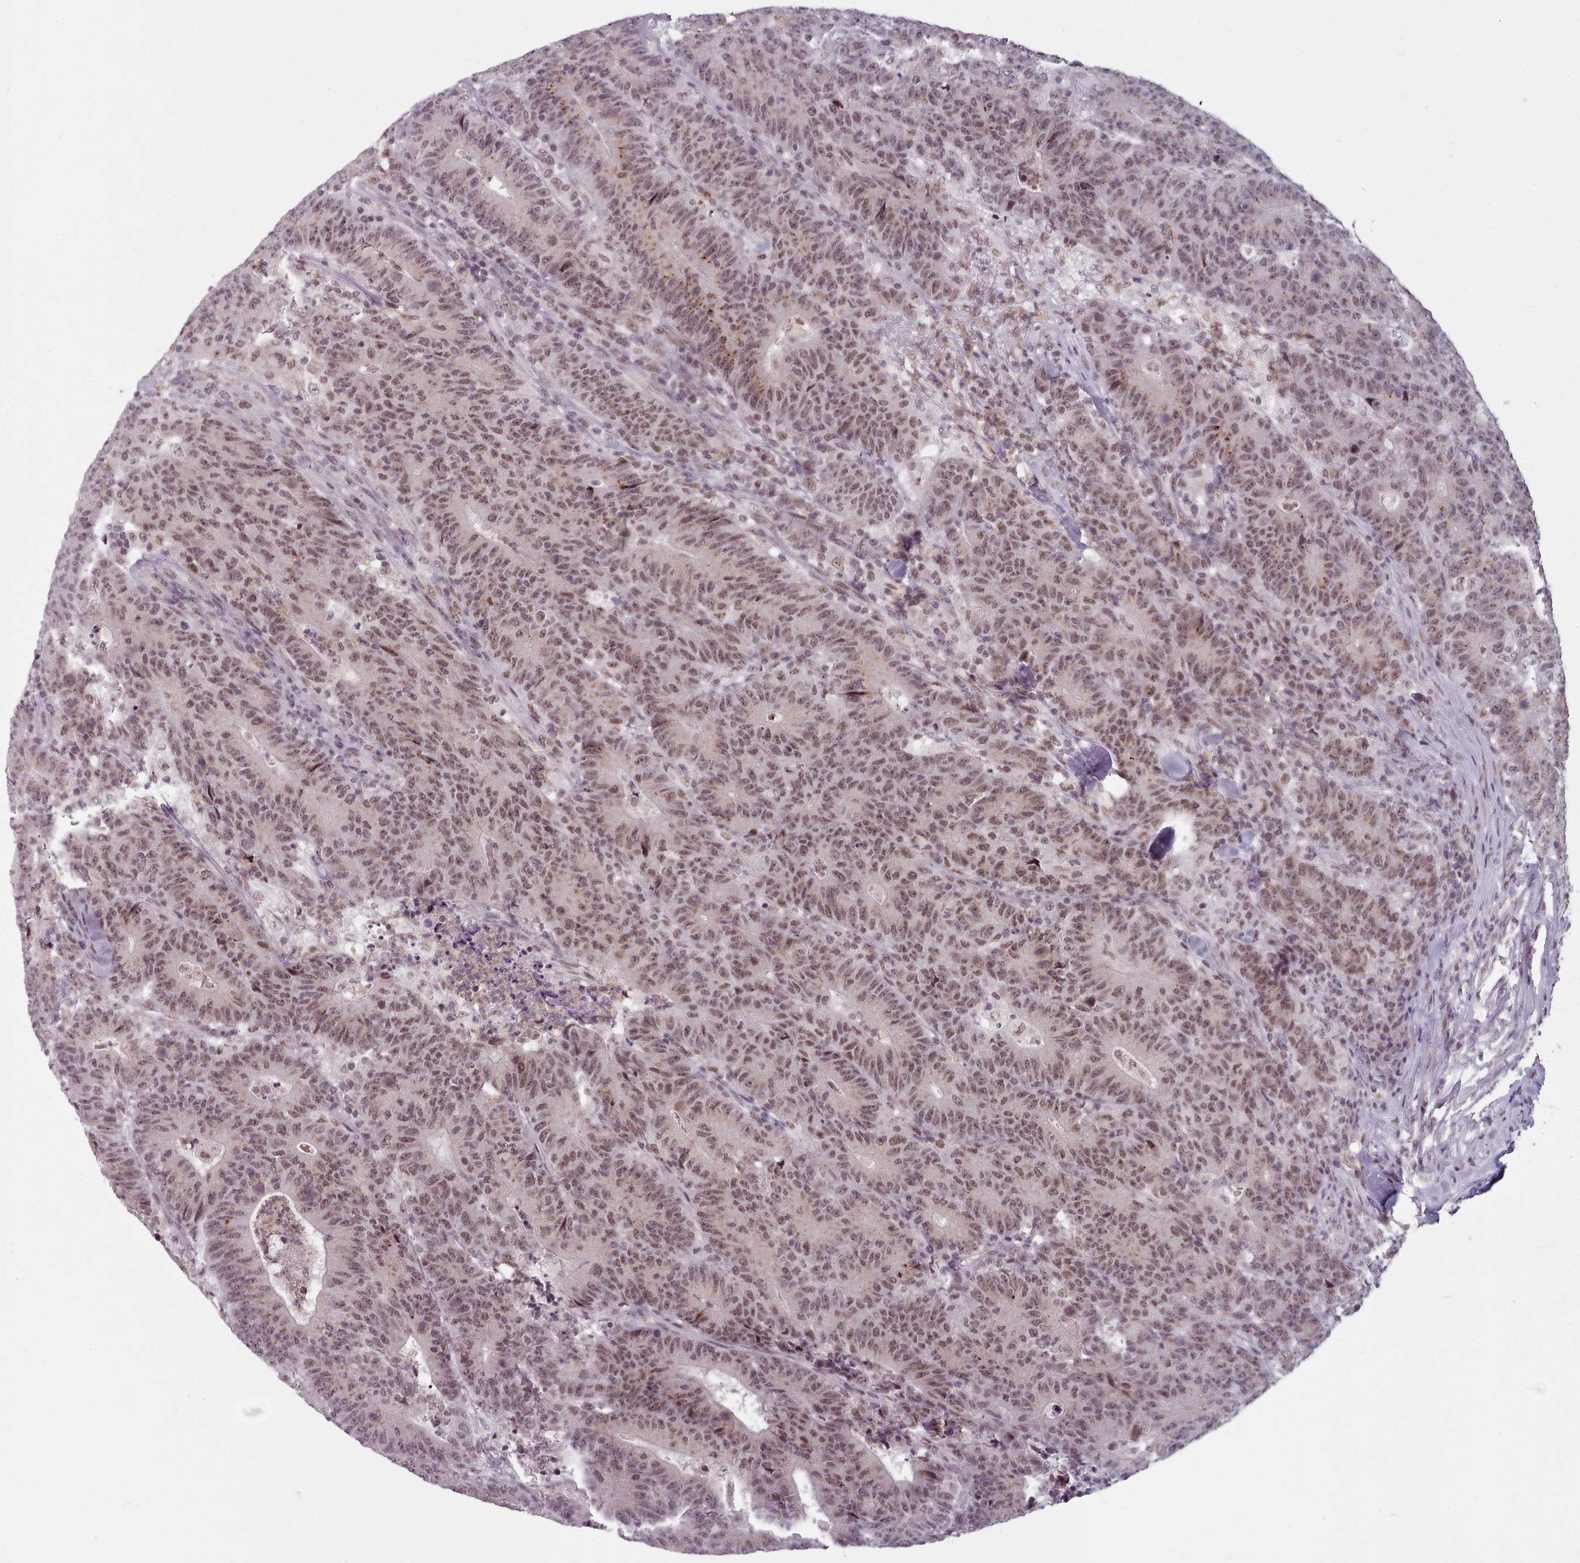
{"staining": {"intensity": "moderate", "quantity": ">75%", "location": "nuclear"}, "tissue": "colorectal cancer", "cell_type": "Tumor cells", "image_type": "cancer", "snomed": [{"axis": "morphology", "description": "Adenocarcinoma, NOS"}, {"axis": "topography", "description": "Colon"}], "caption": "The histopathology image exhibits staining of colorectal adenocarcinoma, revealing moderate nuclear protein staining (brown color) within tumor cells.", "gene": "SRSF9", "patient": {"sex": "female", "age": 75}}